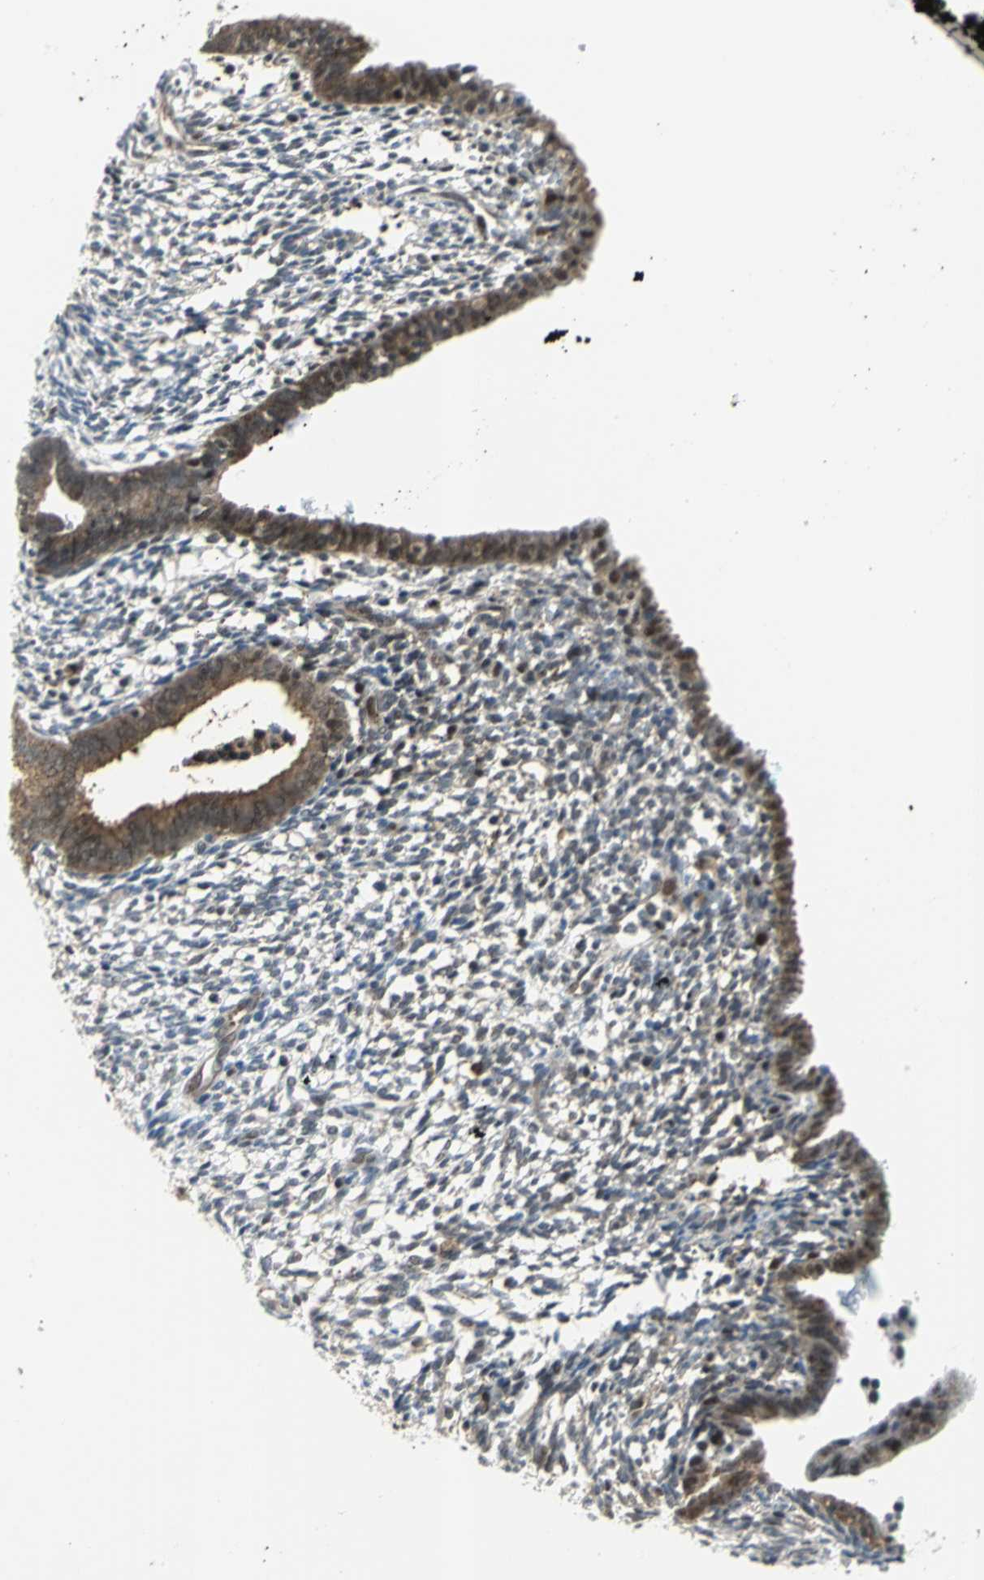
{"staining": {"intensity": "weak", "quantity": "<25%", "location": "nuclear"}, "tissue": "endometrium", "cell_type": "Cells in endometrial stroma", "image_type": "normal", "snomed": [{"axis": "morphology", "description": "Normal tissue, NOS"}, {"axis": "morphology", "description": "Atrophy, NOS"}, {"axis": "topography", "description": "Uterus"}, {"axis": "topography", "description": "Endometrium"}], "caption": "Image shows no protein positivity in cells in endometrial stroma of unremarkable endometrium.", "gene": "PSMA4", "patient": {"sex": "female", "age": 68}}